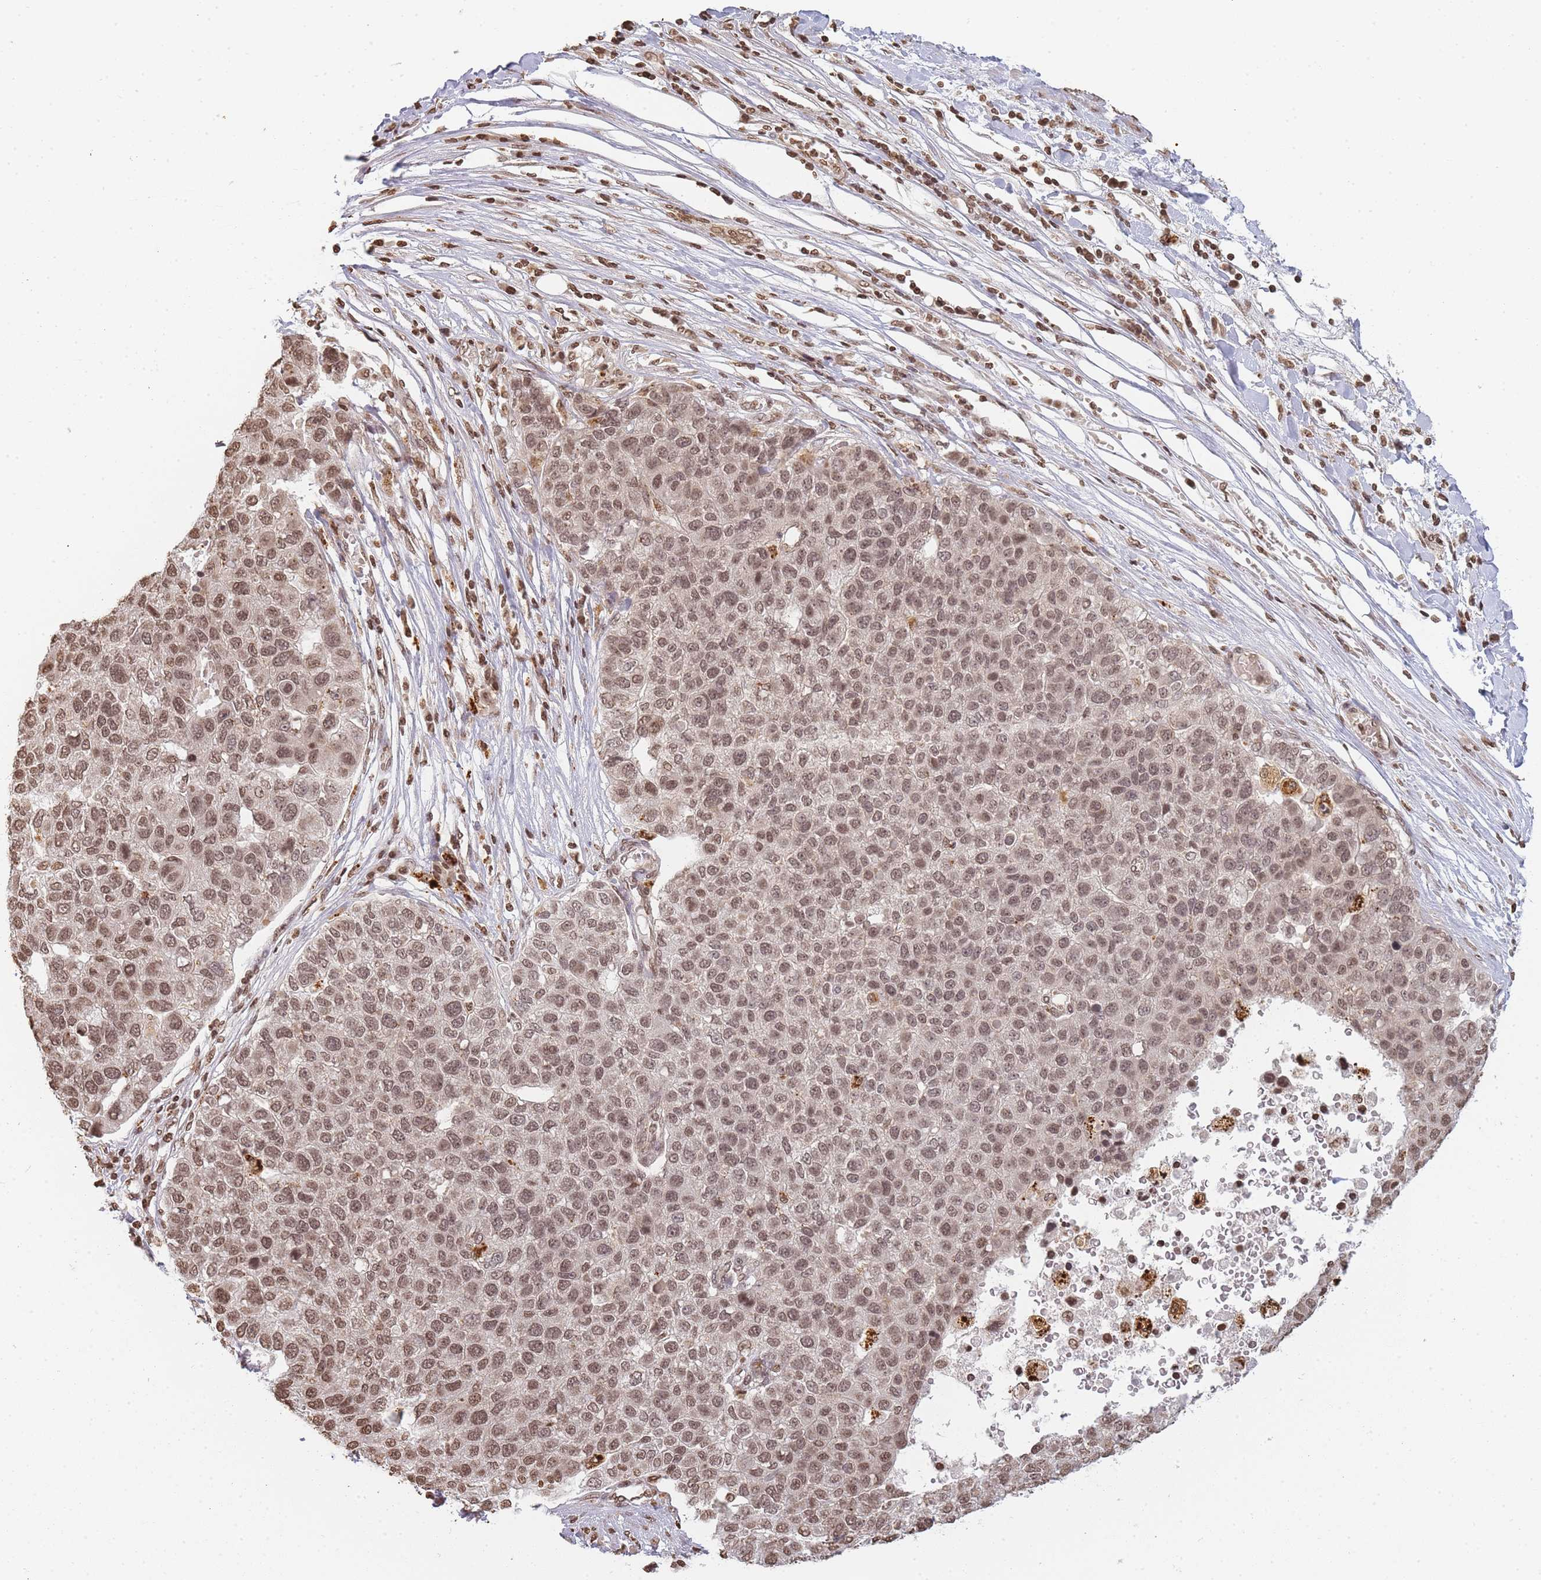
{"staining": {"intensity": "moderate", "quantity": ">75%", "location": "nuclear"}, "tissue": "pancreatic cancer", "cell_type": "Tumor cells", "image_type": "cancer", "snomed": [{"axis": "morphology", "description": "Adenocarcinoma, NOS"}, {"axis": "topography", "description": "Pancreas"}], "caption": "Immunohistochemistry histopathology image of human adenocarcinoma (pancreatic) stained for a protein (brown), which displays medium levels of moderate nuclear expression in about >75% of tumor cells.", "gene": "WWTR1", "patient": {"sex": "female", "age": 61}}